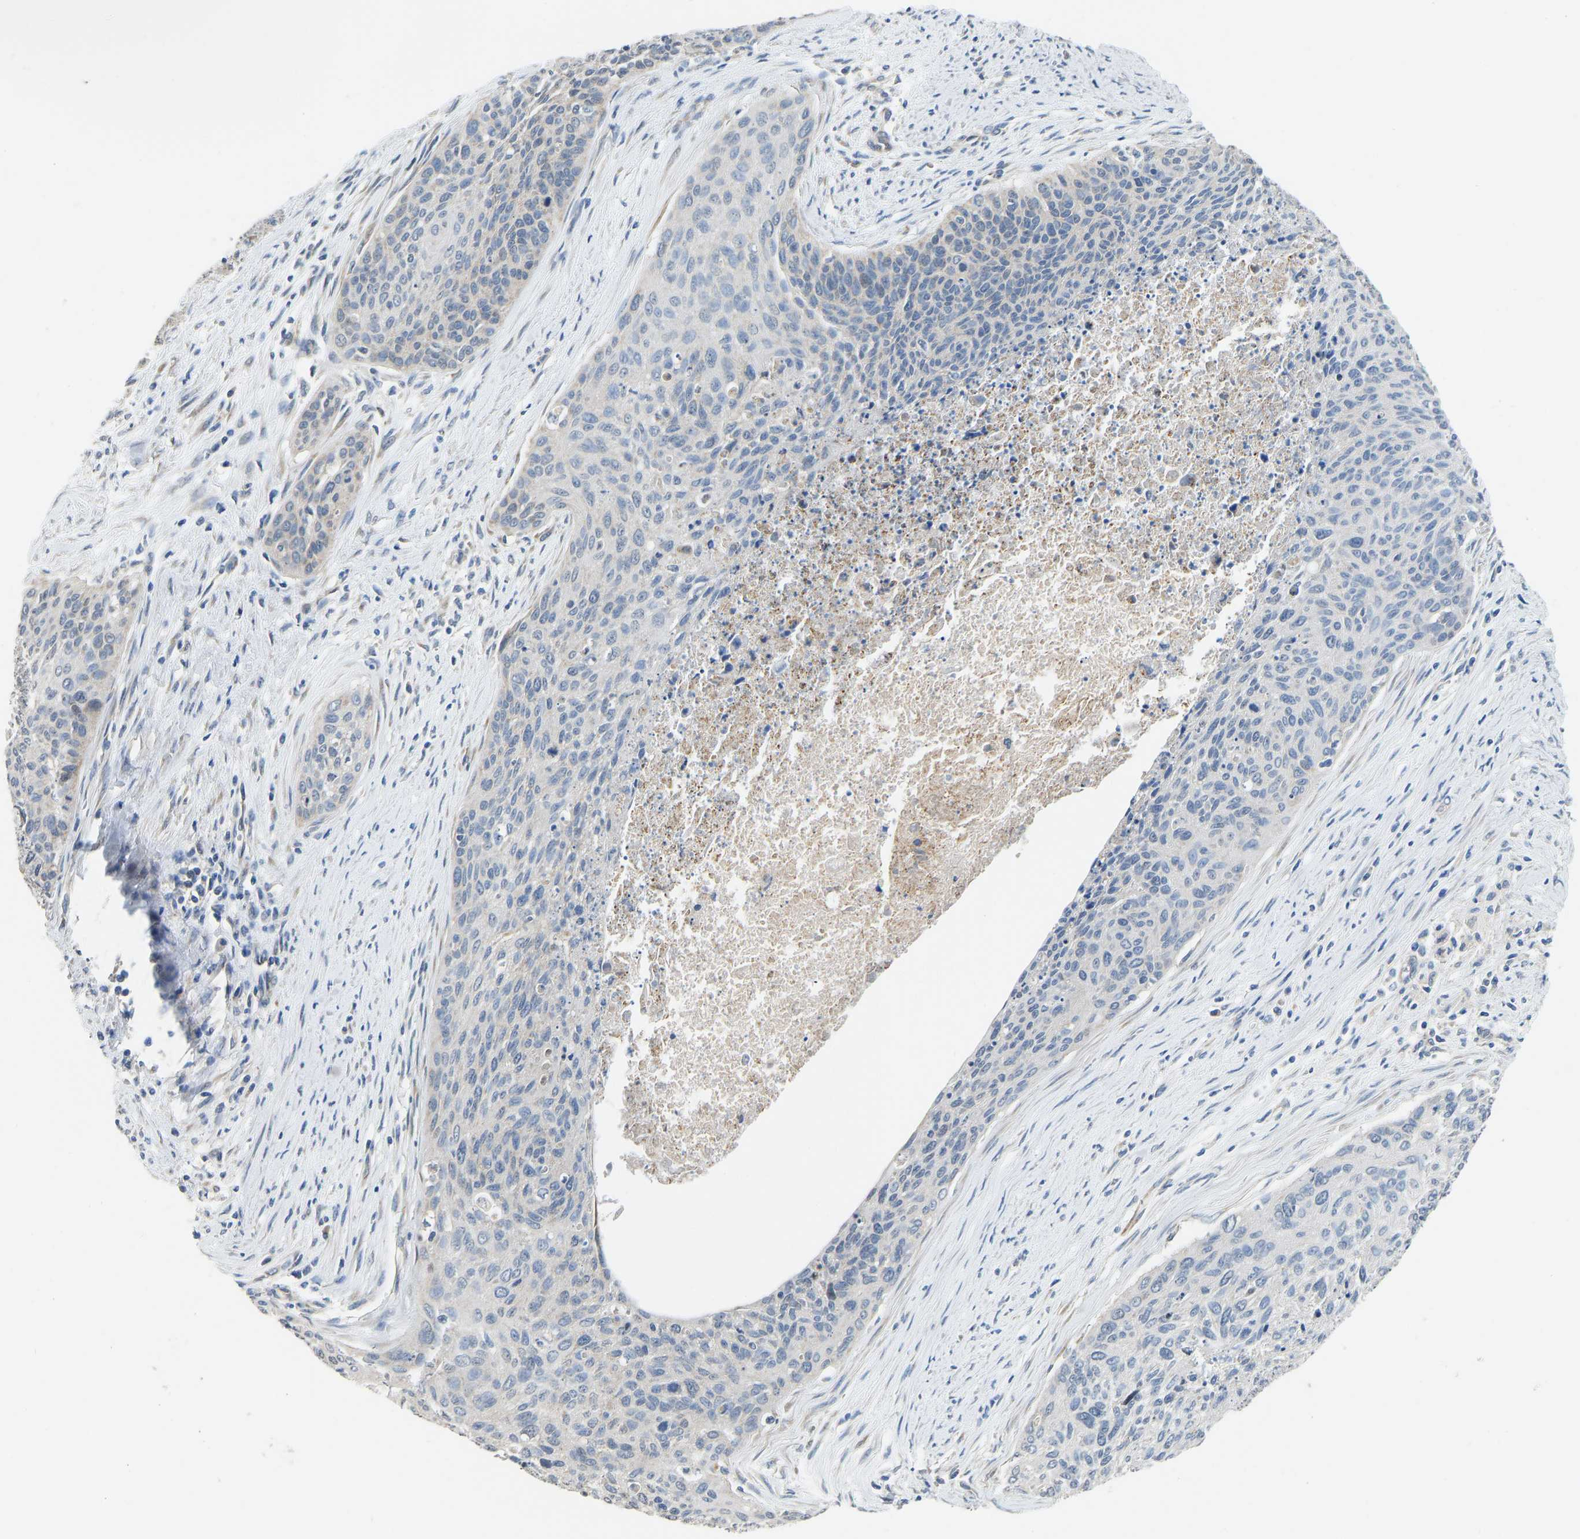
{"staining": {"intensity": "negative", "quantity": "none", "location": "none"}, "tissue": "cervical cancer", "cell_type": "Tumor cells", "image_type": "cancer", "snomed": [{"axis": "morphology", "description": "Squamous cell carcinoma, NOS"}, {"axis": "topography", "description": "Cervix"}], "caption": "DAB (3,3'-diaminobenzidine) immunohistochemical staining of cervical cancer shows no significant positivity in tumor cells. (Brightfield microscopy of DAB (3,3'-diaminobenzidine) IHC at high magnification).", "gene": "TMEM150A", "patient": {"sex": "female", "age": 55}}